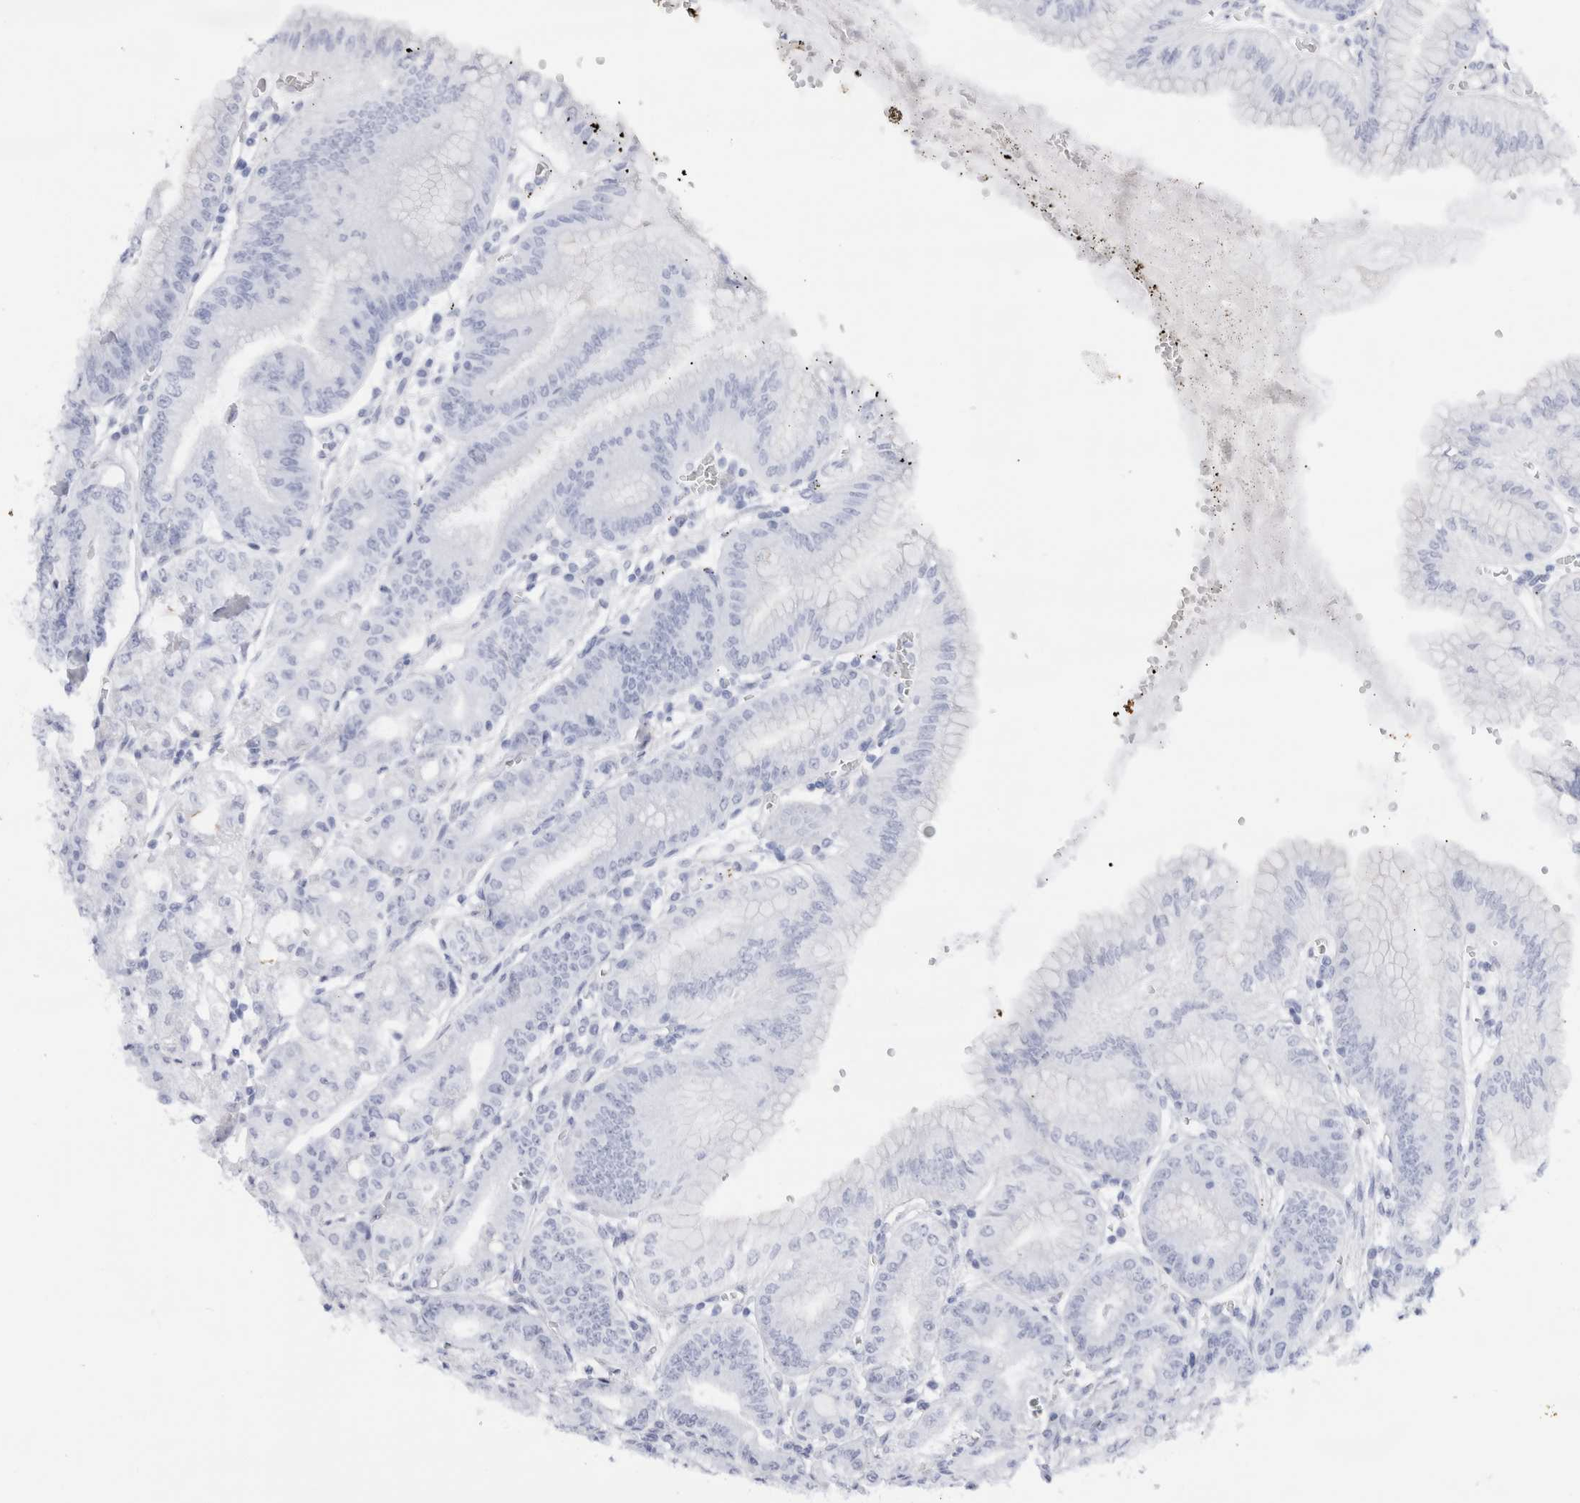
{"staining": {"intensity": "weak", "quantity": "<25%", "location": "cytoplasmic/membranous"}, "tissue": "stomach", "cell_type": "Glandular cells", "image_type": "normal", "snomed": [{"axis": "morphology", "description": "Normal tissue, NOS"}, {"axis": "topography", "description": "Stomach, lower"}], "caption": "An immunohistochemistry histopathology image of benign stomach is shown. There is no staining in glandular cells of stomach.", "gene": "MUC15", "patient": {"sex": "male", "age": 71}}